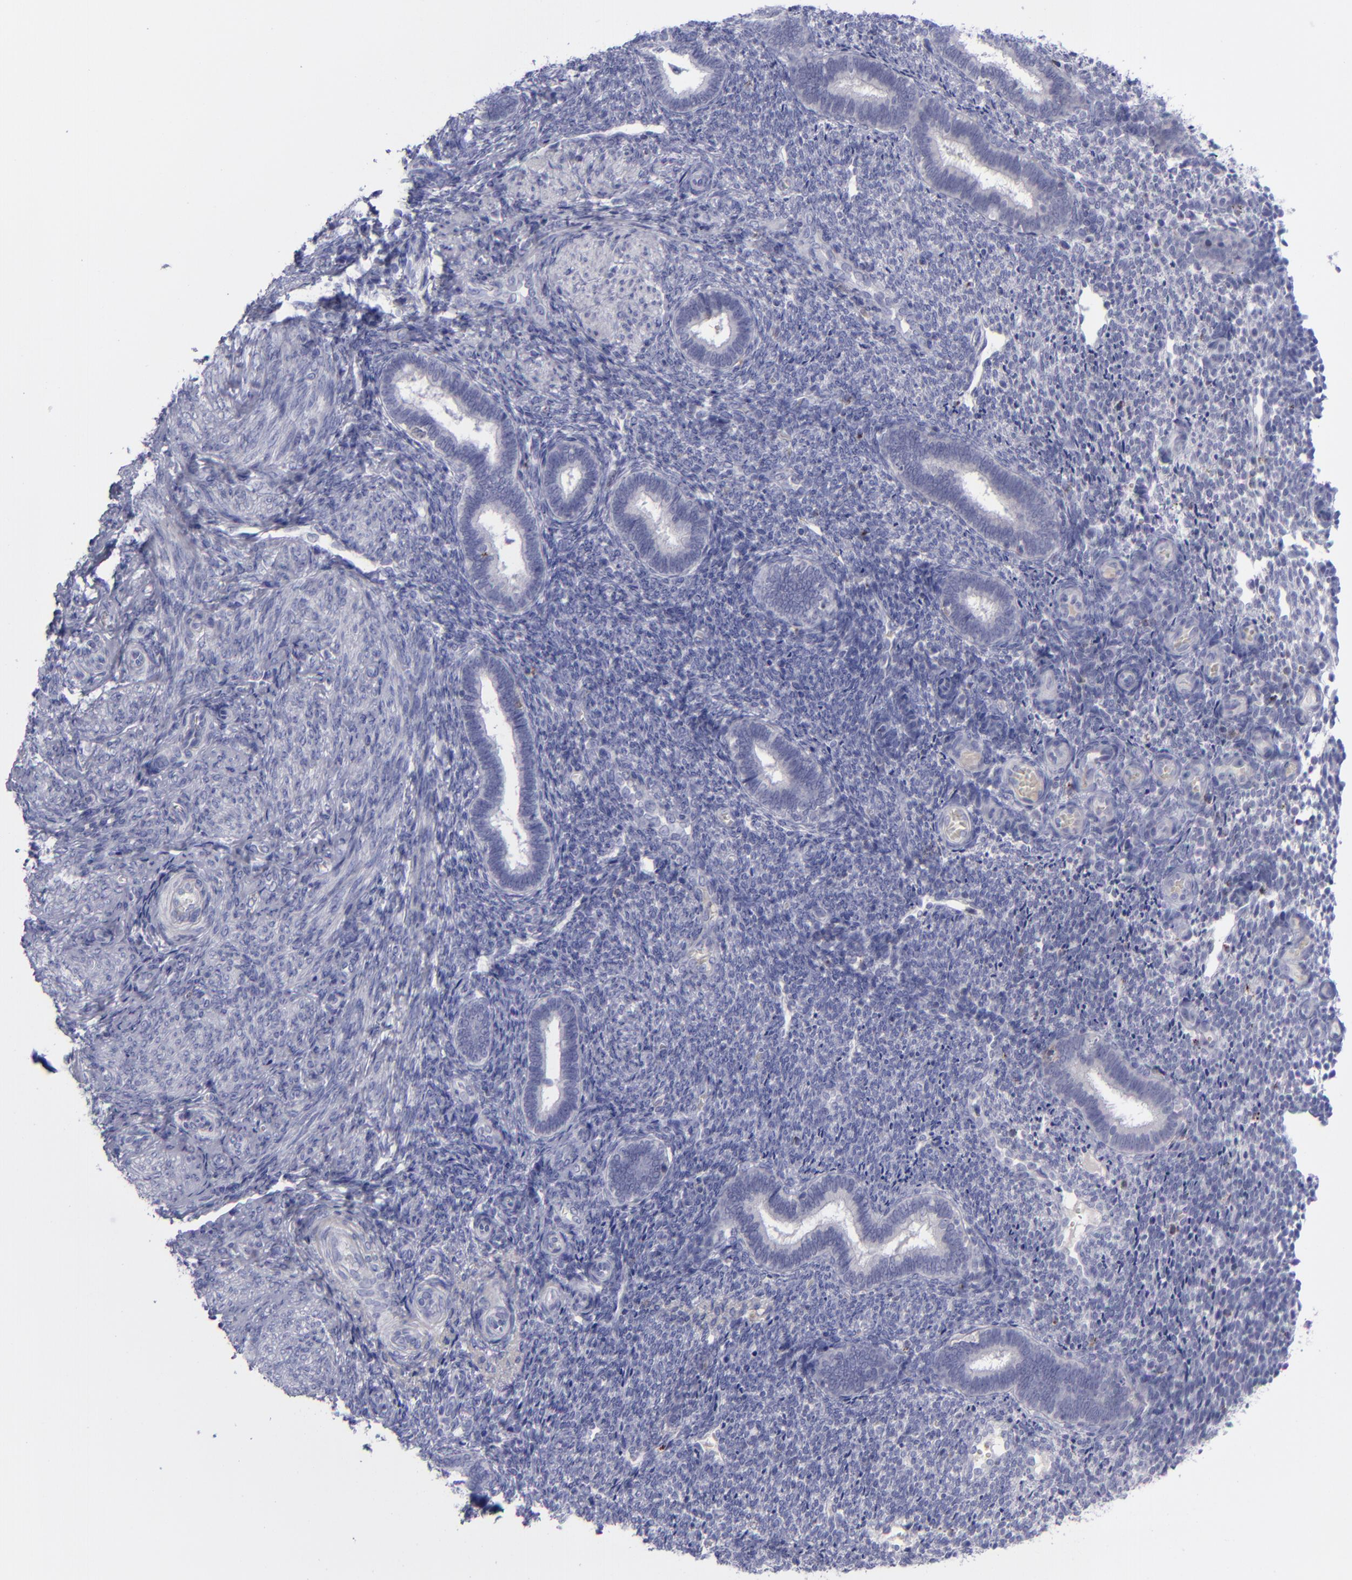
{"staining": {"intensity": "moderate", "quantity": "<25%", "location": "cytoplasmic/membranous"}, "tissue": "endometrium", "cell_type": "Cells in endometrial stroma", "image_type": "normal", "snomed": [{"axis": "morphology", "description": "Normal tissue, NOS"}, {"axis": "topography", "description": "Endometrium"}], "caption": "Endometrium stained with IHC exhibits moderate cytoplasmic/membranous expression in about <25% of cells in endometrial stroma. The staining was performed using DAB, with brown indicating positive protein expression. Nuclei are stained blue with hematoxylin.", "gene": "AURKA", "patient": {"sex": "female", "age": 27}}